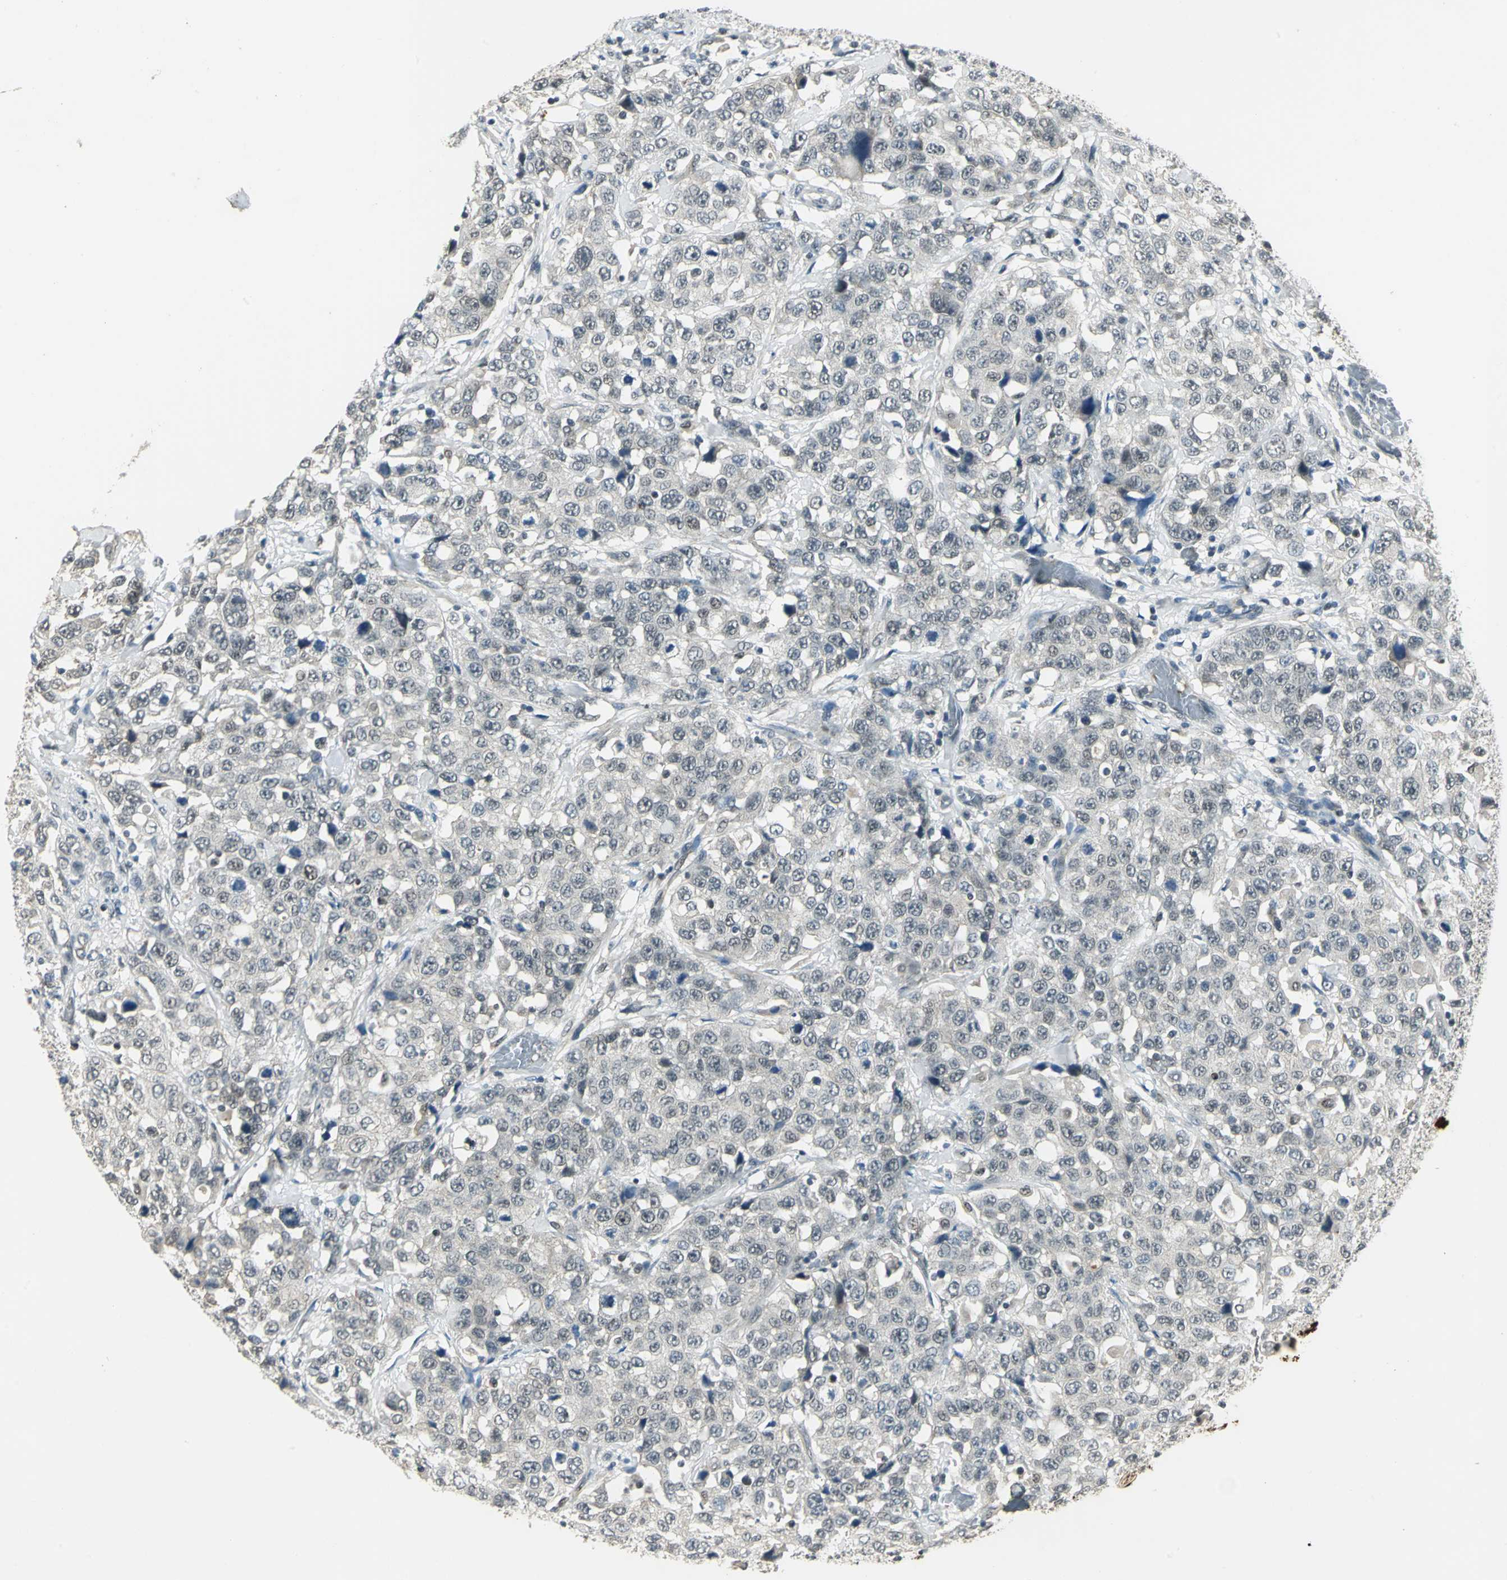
{"staining": {"intensity": "negative", "quantity": "none", "location": "none"}, "tissue": "stomach cancer", "cell_type": "Tumor cells", "image_type": "cancer", "snomed": [{"axis": "morphology", "description": "Normal tissue, NOS"}, {"axis": "morphology", "description": "Adenocarcinoma, NOS"}, {"axis": "topography", "description": "Stomach"}], "caption": "Human stomach cancer (adenocarcinoma) stained for a protein using immunohistochemistry (IHC) shows no positivity in tumor cells.", "gene": "RAD17", "patient": {"sex": "male", "age": 48}}